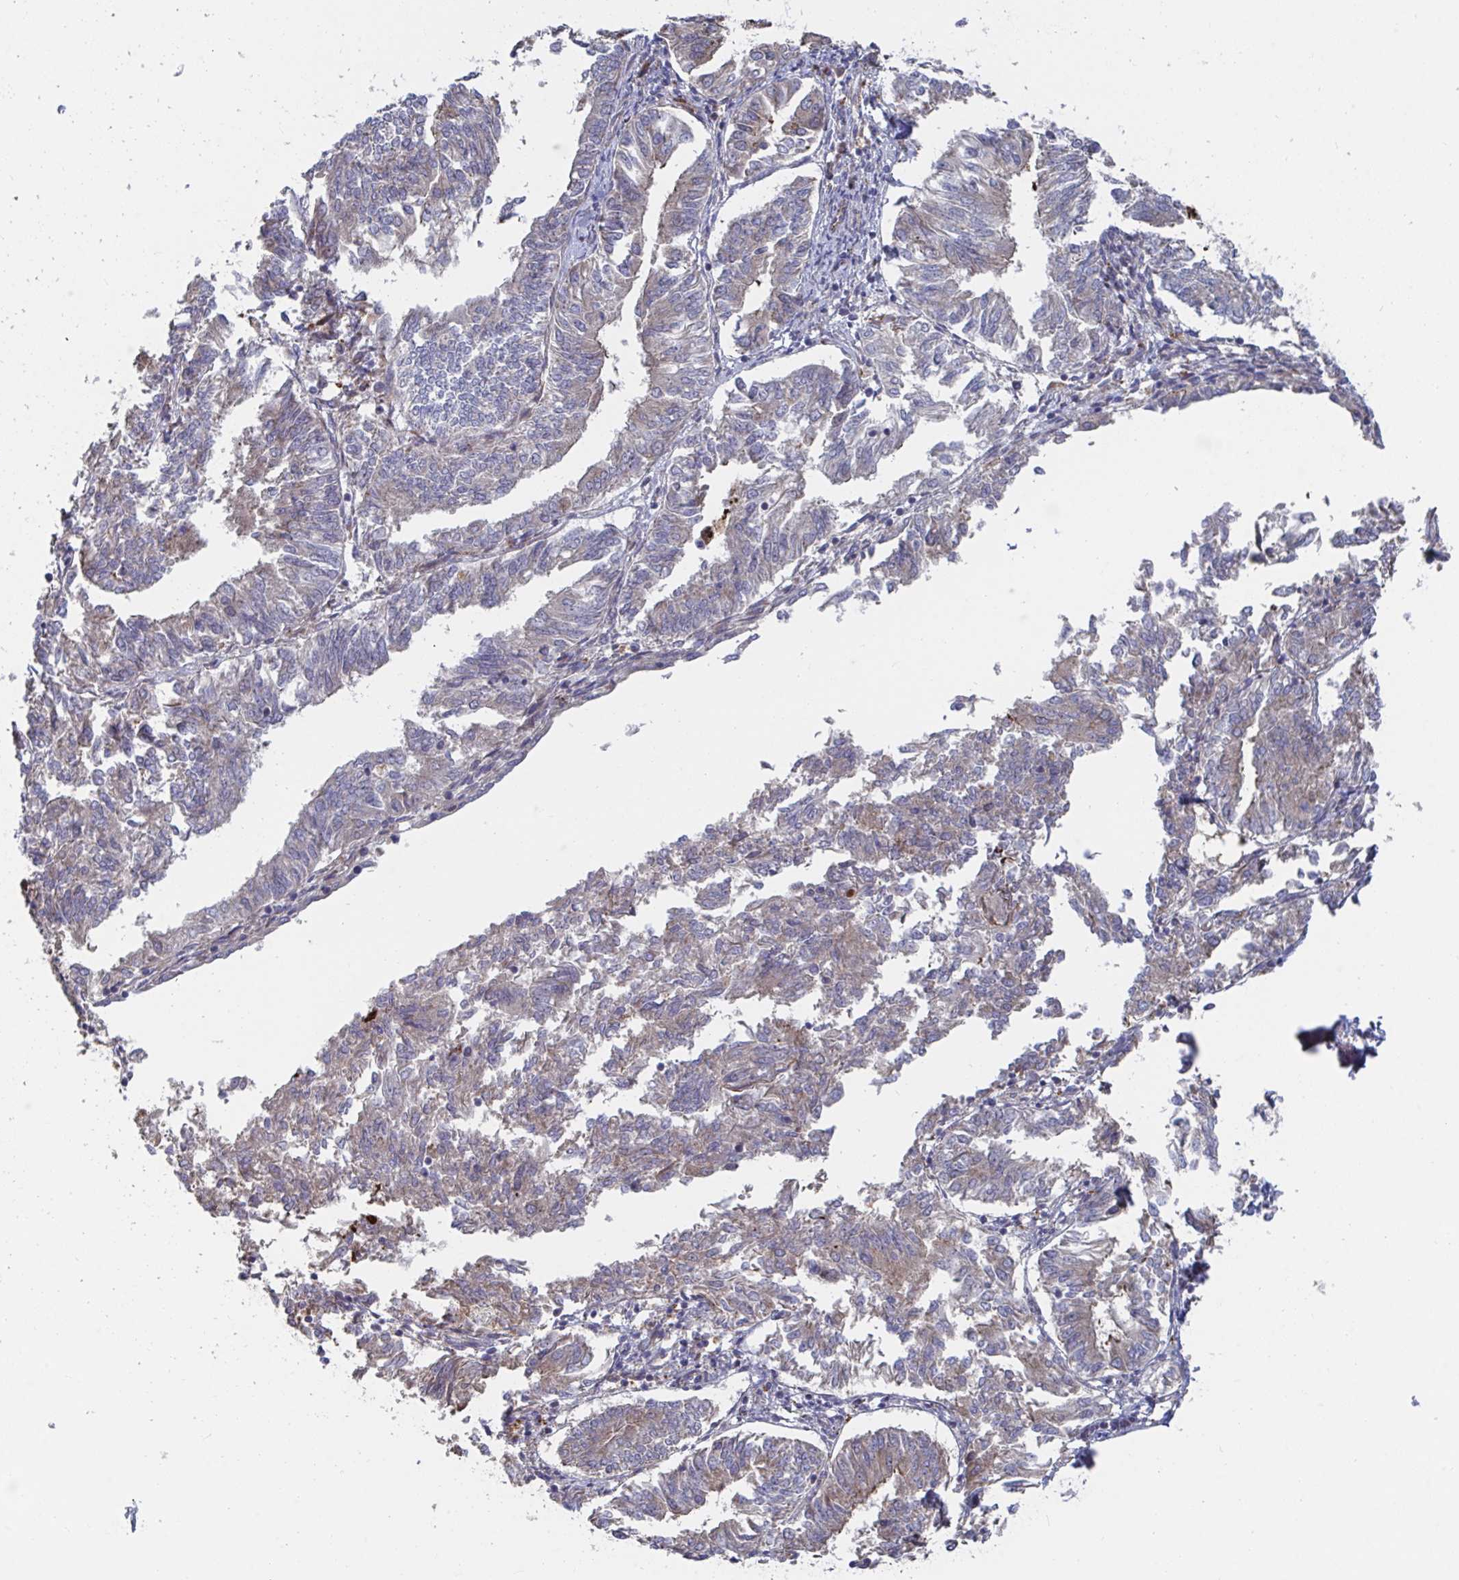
{"staining": {"intensity": "weak", "quantity": "<25%", "location": "cytoplasmic/membranous"}, "tissue": "endometrial cancer", "cell_type": "Tumor cells", "image_type": "cancer", "snomed": [{"axis": "morphology", "description": "Adenocarcinoma, NOS"}, {"axis": "topography", "description": "Endometrium"}], "caption": "The histopathology image reveals no staining of tumor cells in endometrial cancer (adenocarcinoma). The staining is performed using DAB (3,3'-diaminobenzidine) brown chromogen with nuclei counter-stained in using hematoxylin.", "gene": "FJX1", "patient": {"sex": "female", "age": 58}}